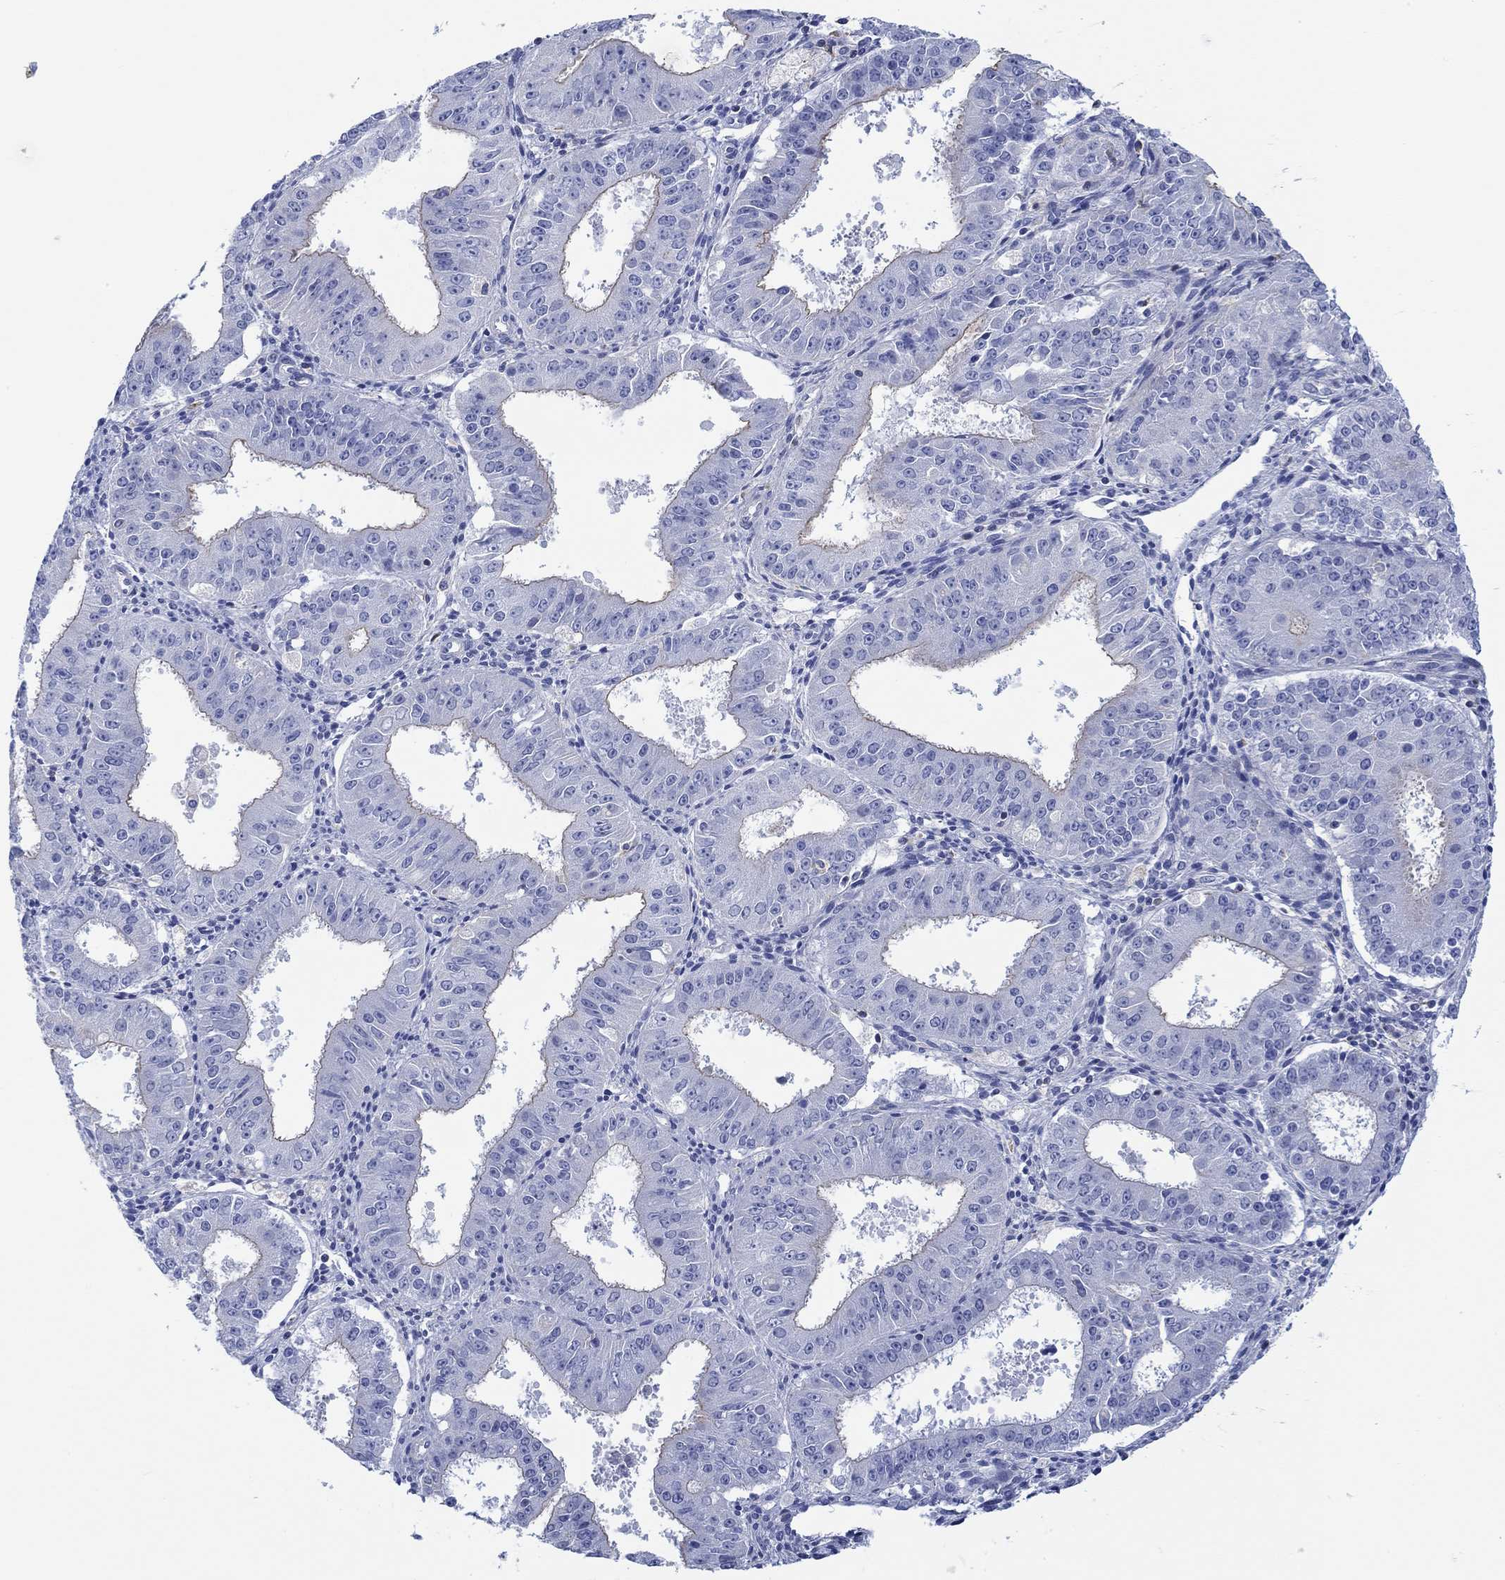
{"staining": {"intensity": "negative", "quantity": "none", "location": "none"}, "tissue": "ovarian cancer", "cell_type": "Tumor cells", "image_type": "cancer", "snomed": [{"axis": "morphology", "description": "Carcinoma, endometroid"}, {"axis": "topography", "description": "Ovary"}], "caption": "Endometroid carcinoma (ovarian) stained for a protein using immunohistochemistry (IHC) shows no positivity tumor cells.", "gene": "PPIL6", "patient": {"sex": "female", "age": 42}}